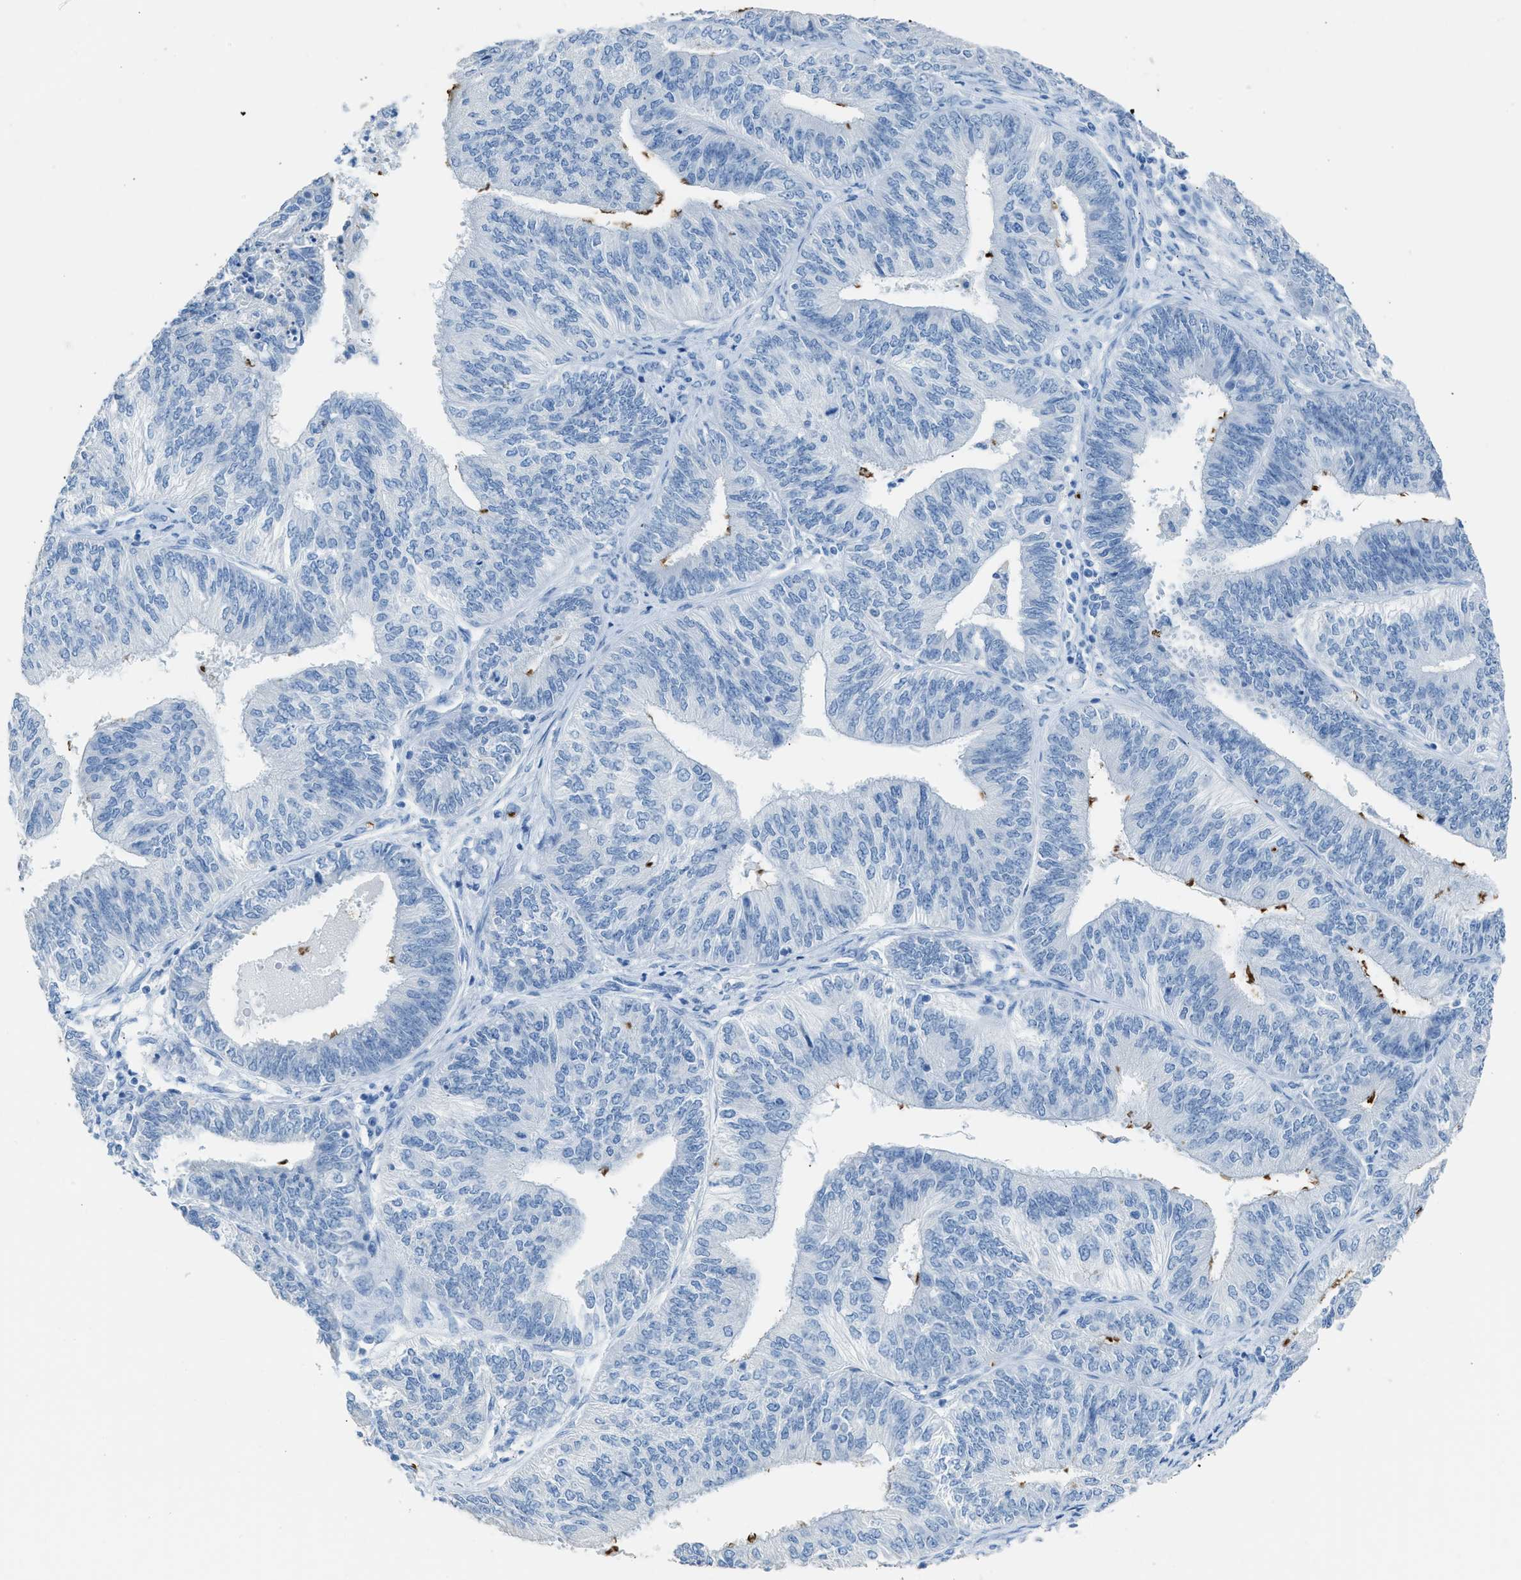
{"staining": {"intensity": "moderate", "quantity": "<25%", "location": "cytoplasmic/membranous"}, "tissue": "endometrial cancer", "cell_type": "Tumor cells", "image_type": "cancer", "snomed": [{"axis": "morphology", "description": "Adenocarcinoma, NOS"}, {"axis": "topography", "description": "Endometrium"}], "caption": "DAB (3,3'-diaminobenzidine) immunohistochemical staining of human adenocarcinoma (endometrial) shows moderate cytoplasmic/membranous protein staining in approximately <25% of tumor cells. (IHC, brightfield microscopy, high magnification).", "gene": "FAIM2", "patient": {"sex": "female", "age": 58}}